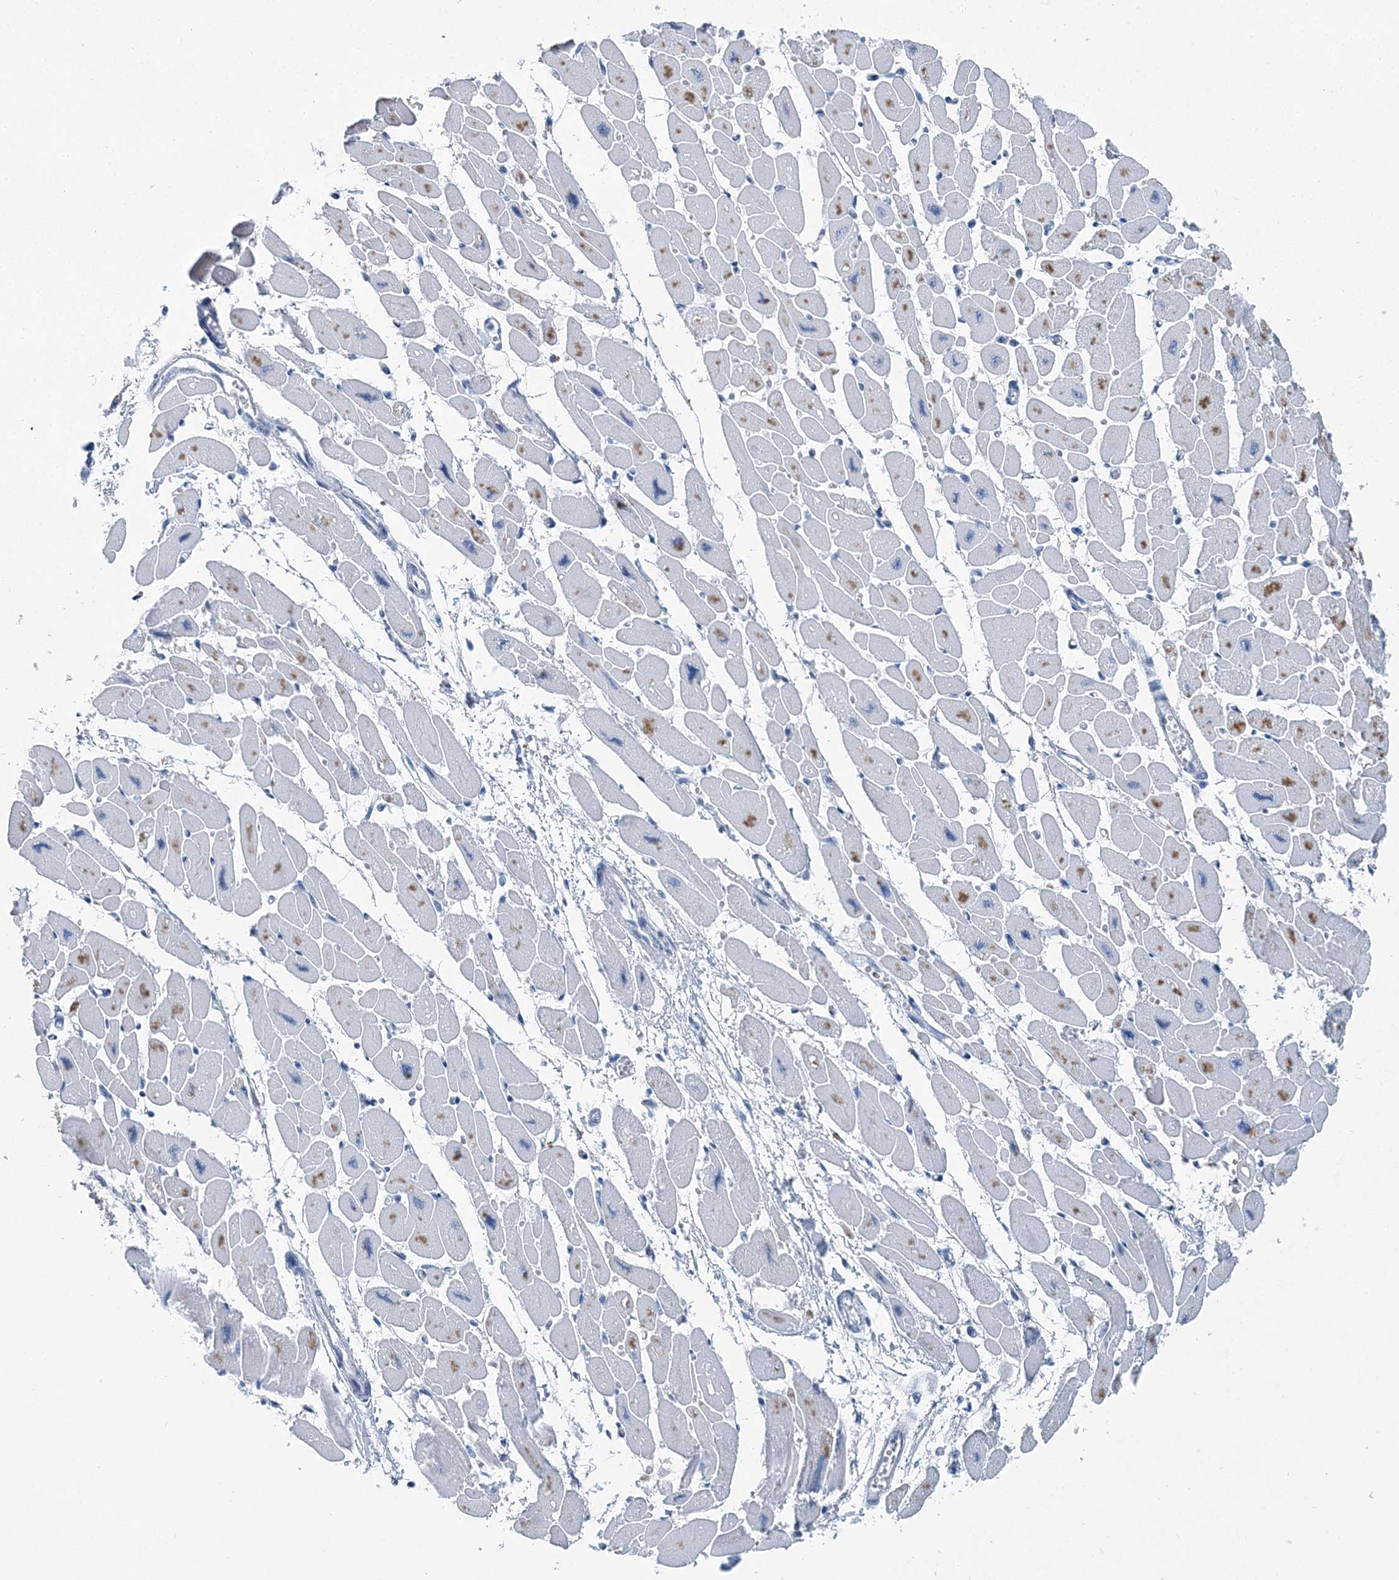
{"staining": {"intensity": "moderate", "quantity": "<25%", "location": "cytoplasmic/membranous"}, "tissue": "heart muscle", "cell_type": "Cardiomyocytes", "image_type": "normal", "snomed": [{"axis": "morphology", "description": "Normal tissue, NOS"}, {"axis": "topography", "description": "Heart"}], "caption": "Immunohistochemical staining of normal human heart muscle reveals moderate cytoplasmic/membranous protein positivity in approximately <25% of cardiomyocytes. (DAB (3,3'-diaminobenzidine) = brown stain, brightfield microscopy at high magnification).", "gene": "HAT1", "patient": {"sex": "female", "age": 54}}